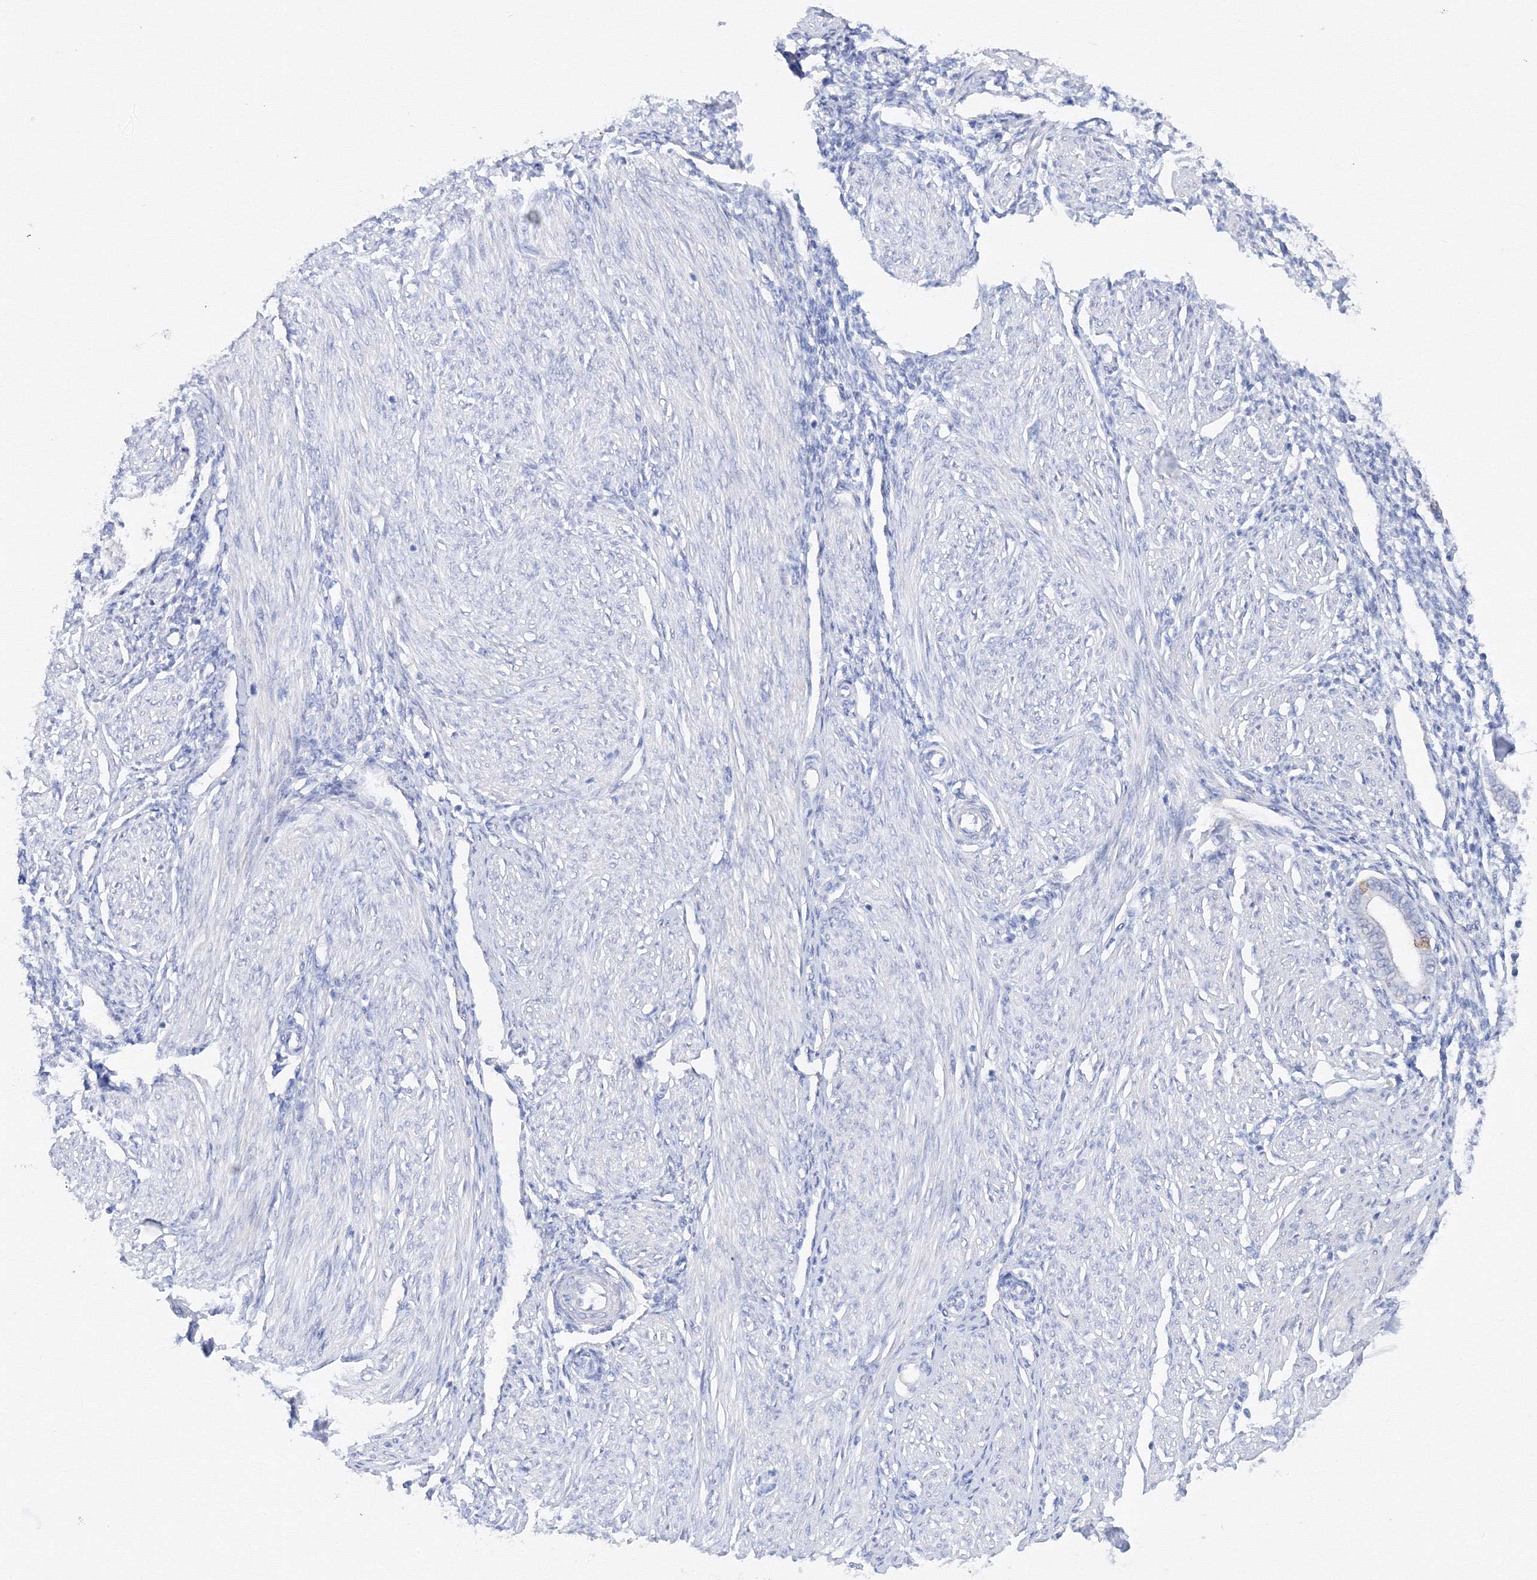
{"staining": {"intensity": "negative", "quantity": "none", "location": "none"}, "tissue": "endometrium", "cell_type": "Cells in endometrial stroma", "image_type": "normal", "snomed": [{"axis": "morphology", "description": "Normal tissue, NOS"}, {"axis": "topography", "description": "Endometrium"}], "caption": "DAB (3,3'-diaminobenzidine) immunohistochemical staining of benign human endometrium shows no significant staining in cells in endometrial stroma. Nuclei are stained in blue.", "gene": "TAMM41", "patient": {"sex": "female", "age": 53}}